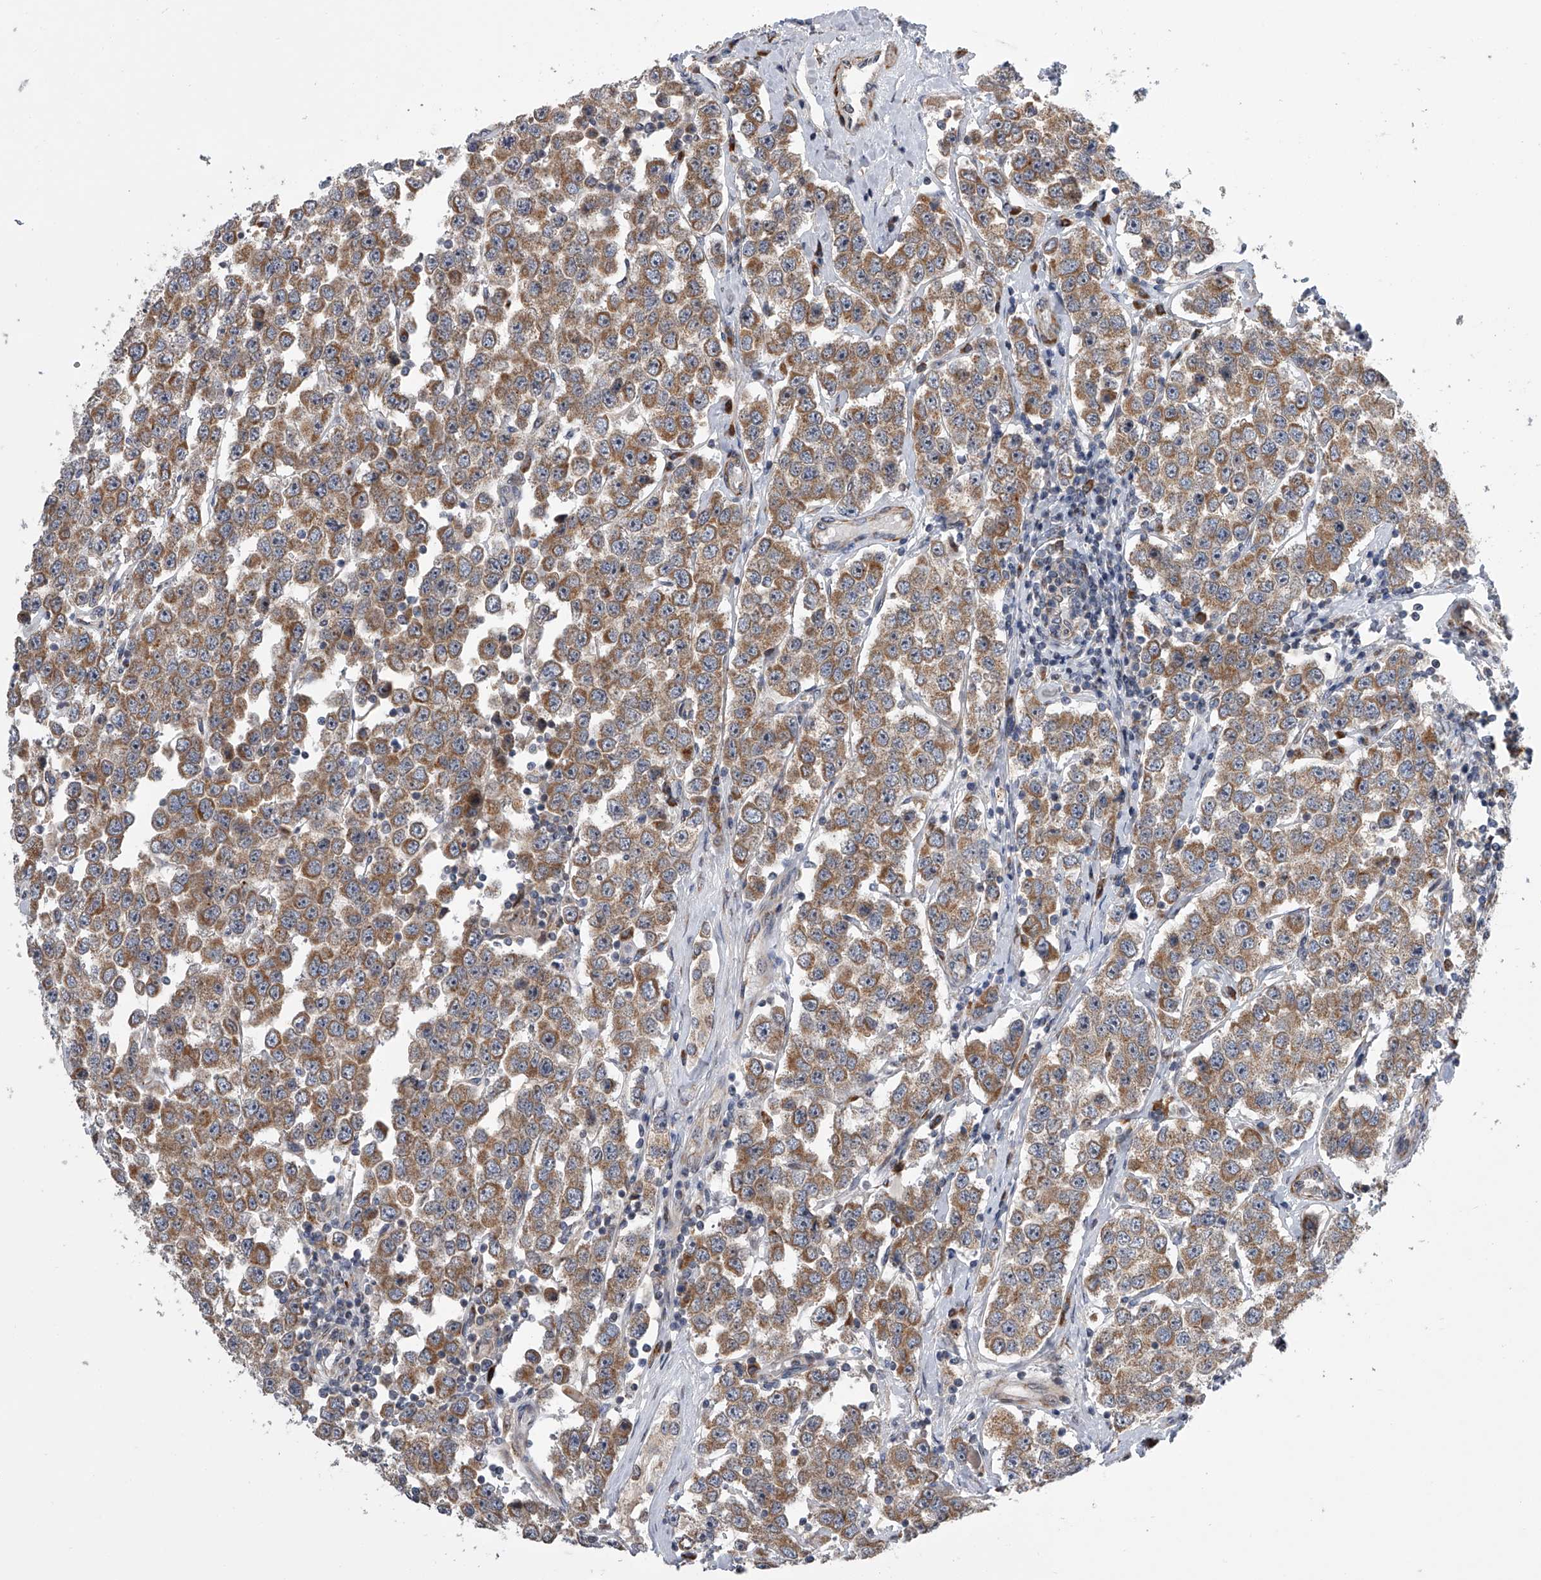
{"staining": {"intensity": "moderate", "quantity": ">75%", "location": "cytoplasmic/membranous"}, "tissue": "testis cancer", "cell_type": "Tumor cells", "image_type": "cancer", "snomed": [{"axis": "morphology", "description": "Seminoma, NOS"}, {"axis": "topography", "description": "Testis"}], "caption": "Protein expression analysis of testis cancer (seminoma) shows moderate cytoplasmic/membranous expression in about >75% of tumor cells. The protein of interest is stained brown, and the nuclei are stained in blue (DAB (3,3'-diaminobenzidine) IHC with brightfield microscopy, high magnification).", "gene": "DLGAP2", "patient": {"sex": "male", "age": 28}}